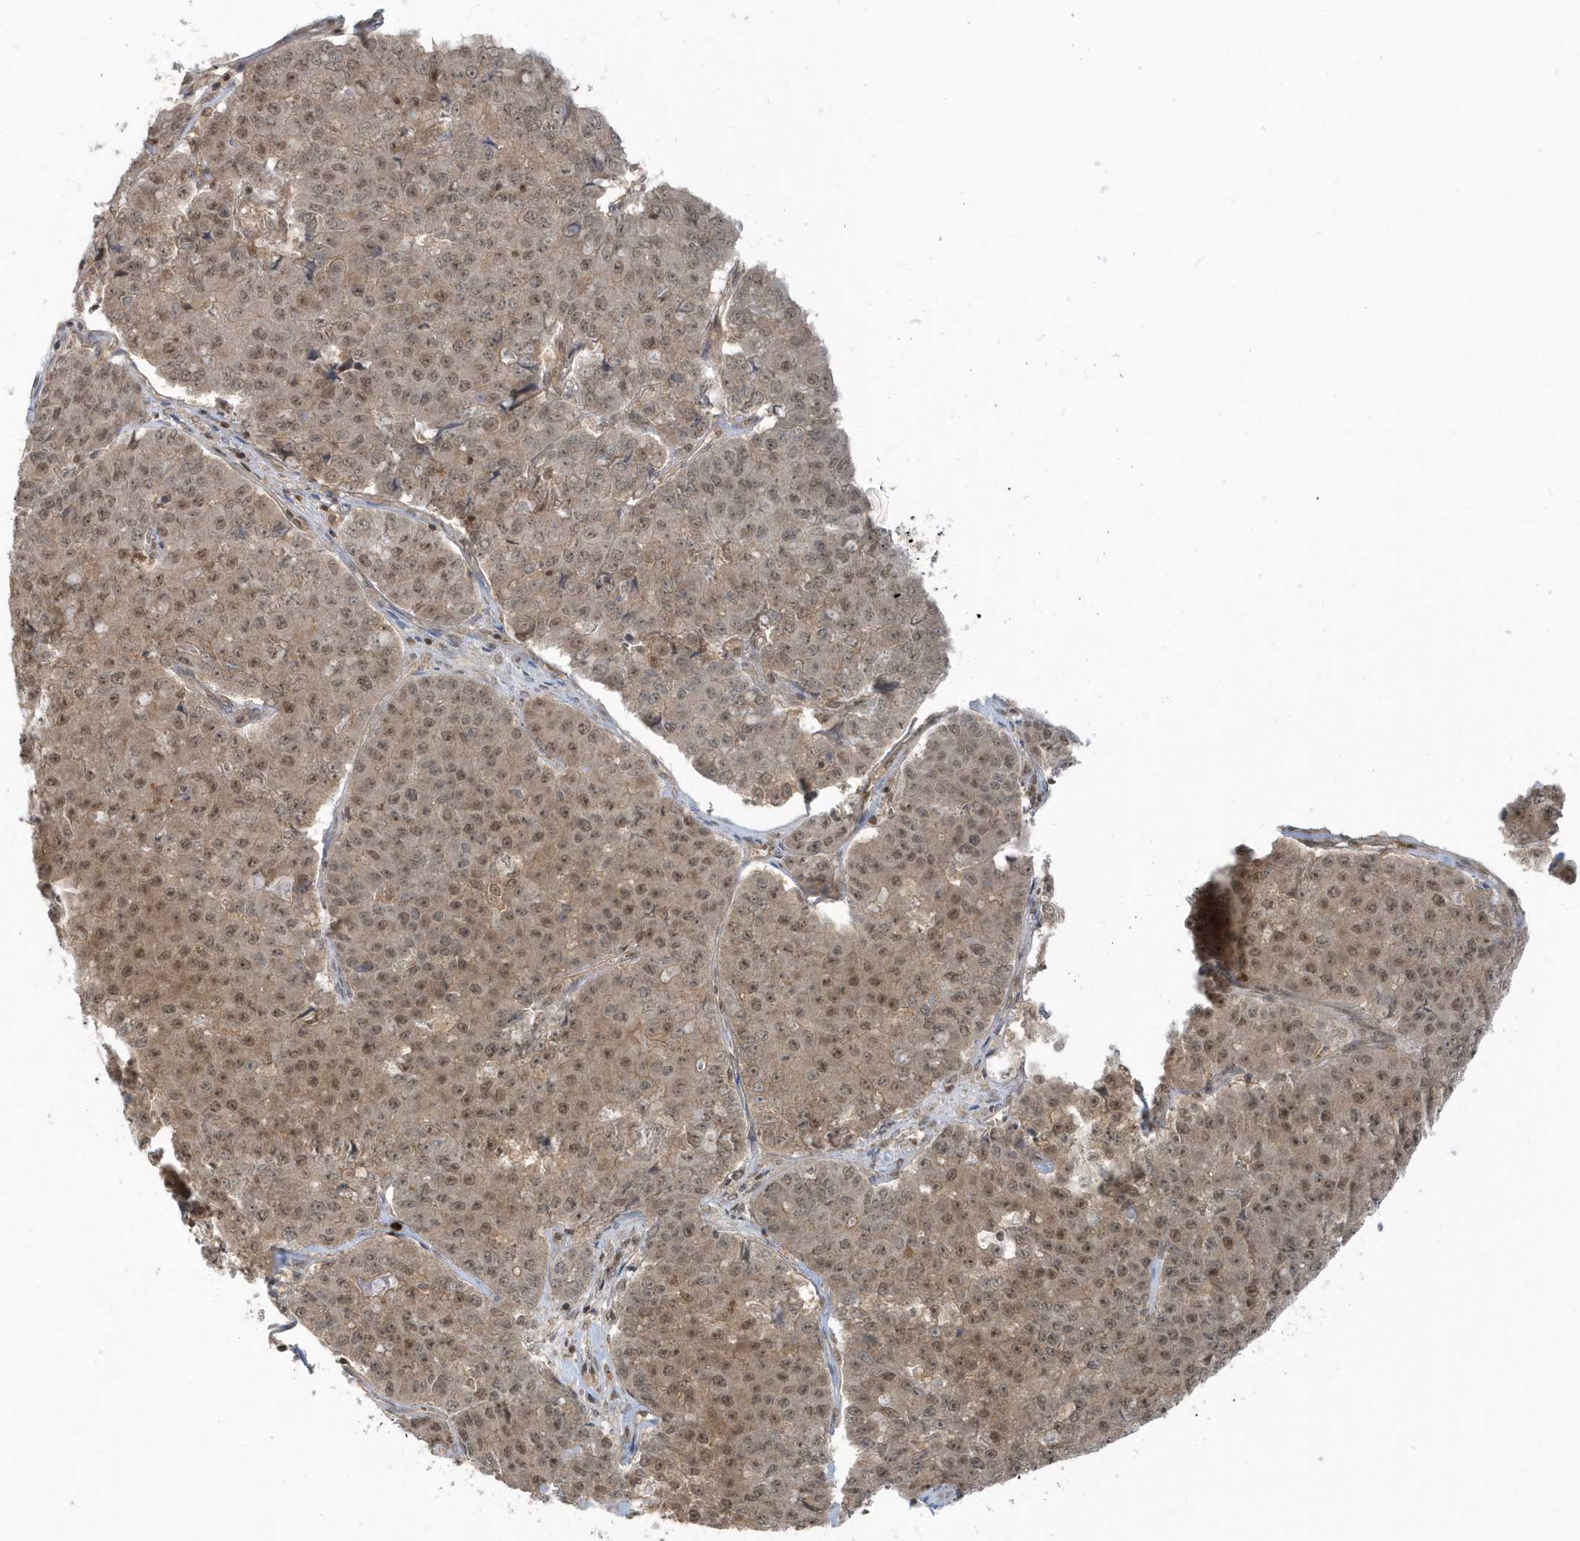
{"staining": {"intensity": "moderate", "quantity": ">75%", "location": "nuclear"}, "tissue": "pancreatic cancer", "cell_type": "Tumor cells", "image_type": "cancer", "snomed": [{"axis": "morphology", "description": "Adenocarcinoma, NOS"}, {"axis": "topography", "description": "Pancreas"}], "caption": "Protein expression analysis of human adenocarcinoma (pancreatic) reveals moderate nuclear expression in about >75% of tumor cells.", "gene": "PPP1R7", "patient": {"sex": "male", "age": 50}}